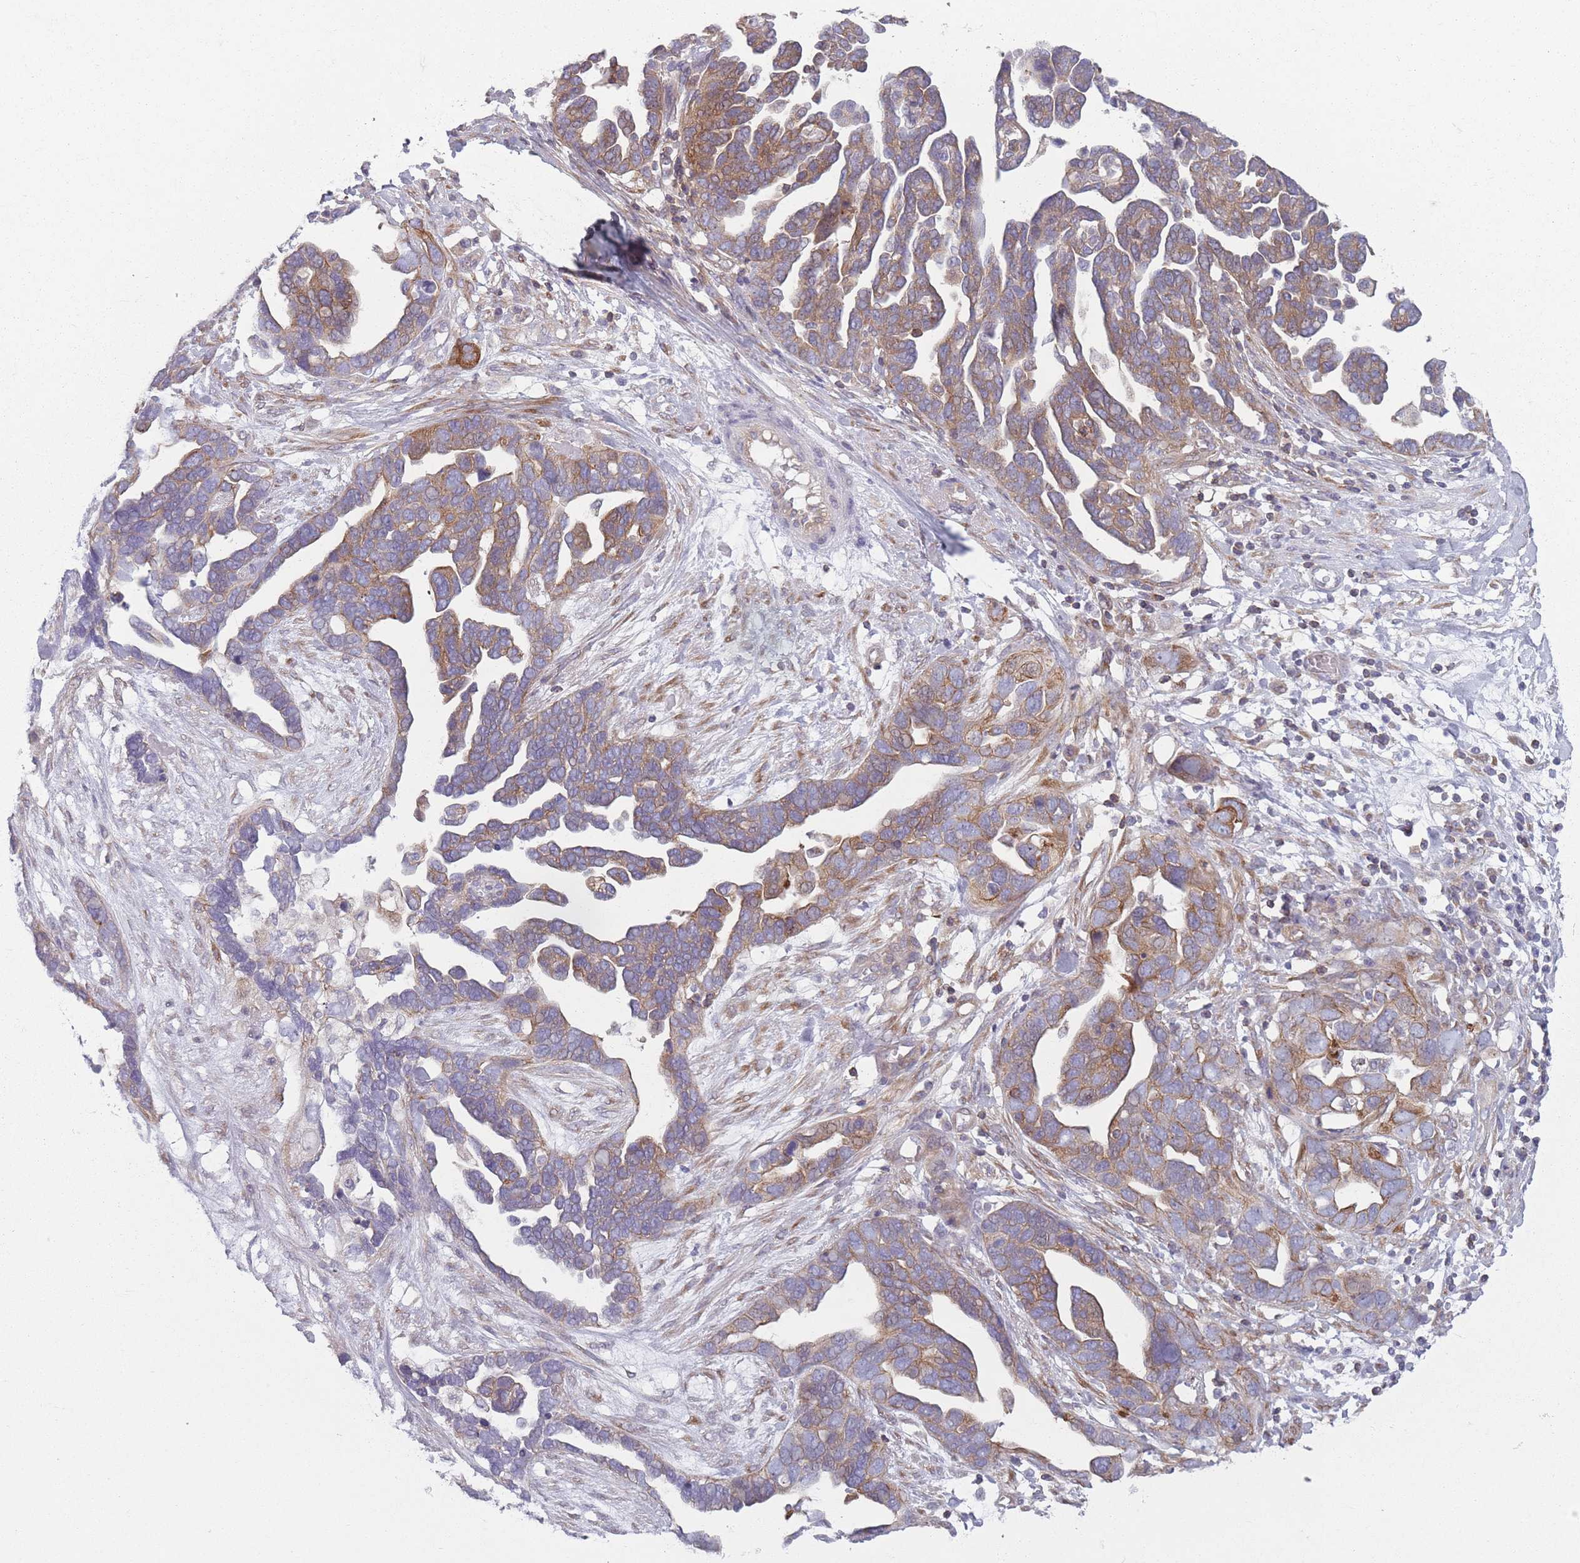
{"staining": {"intensity": "moderate", "quantity": ">75%", "location": "cytoplasmic/membranous"}, "tissue": "ovarian cancer", "cell_type": "Tumor cells", "image_type": "cancer", "snomed": [{"axis": "morphology", "description": "Cystadenocarcinoma, serous, NOS"}, {"axis": "topography", "description": "Ovary"}], "caption": "Protein expression analysis of ovarian cancer (serous cystadenocarcinoma) displays moderate cytoplasmic/membranous positivity in approximately >75% of tumor cells.", "gene": "HSBP1L1", "patient": {"sex": "female", "age": 54}}